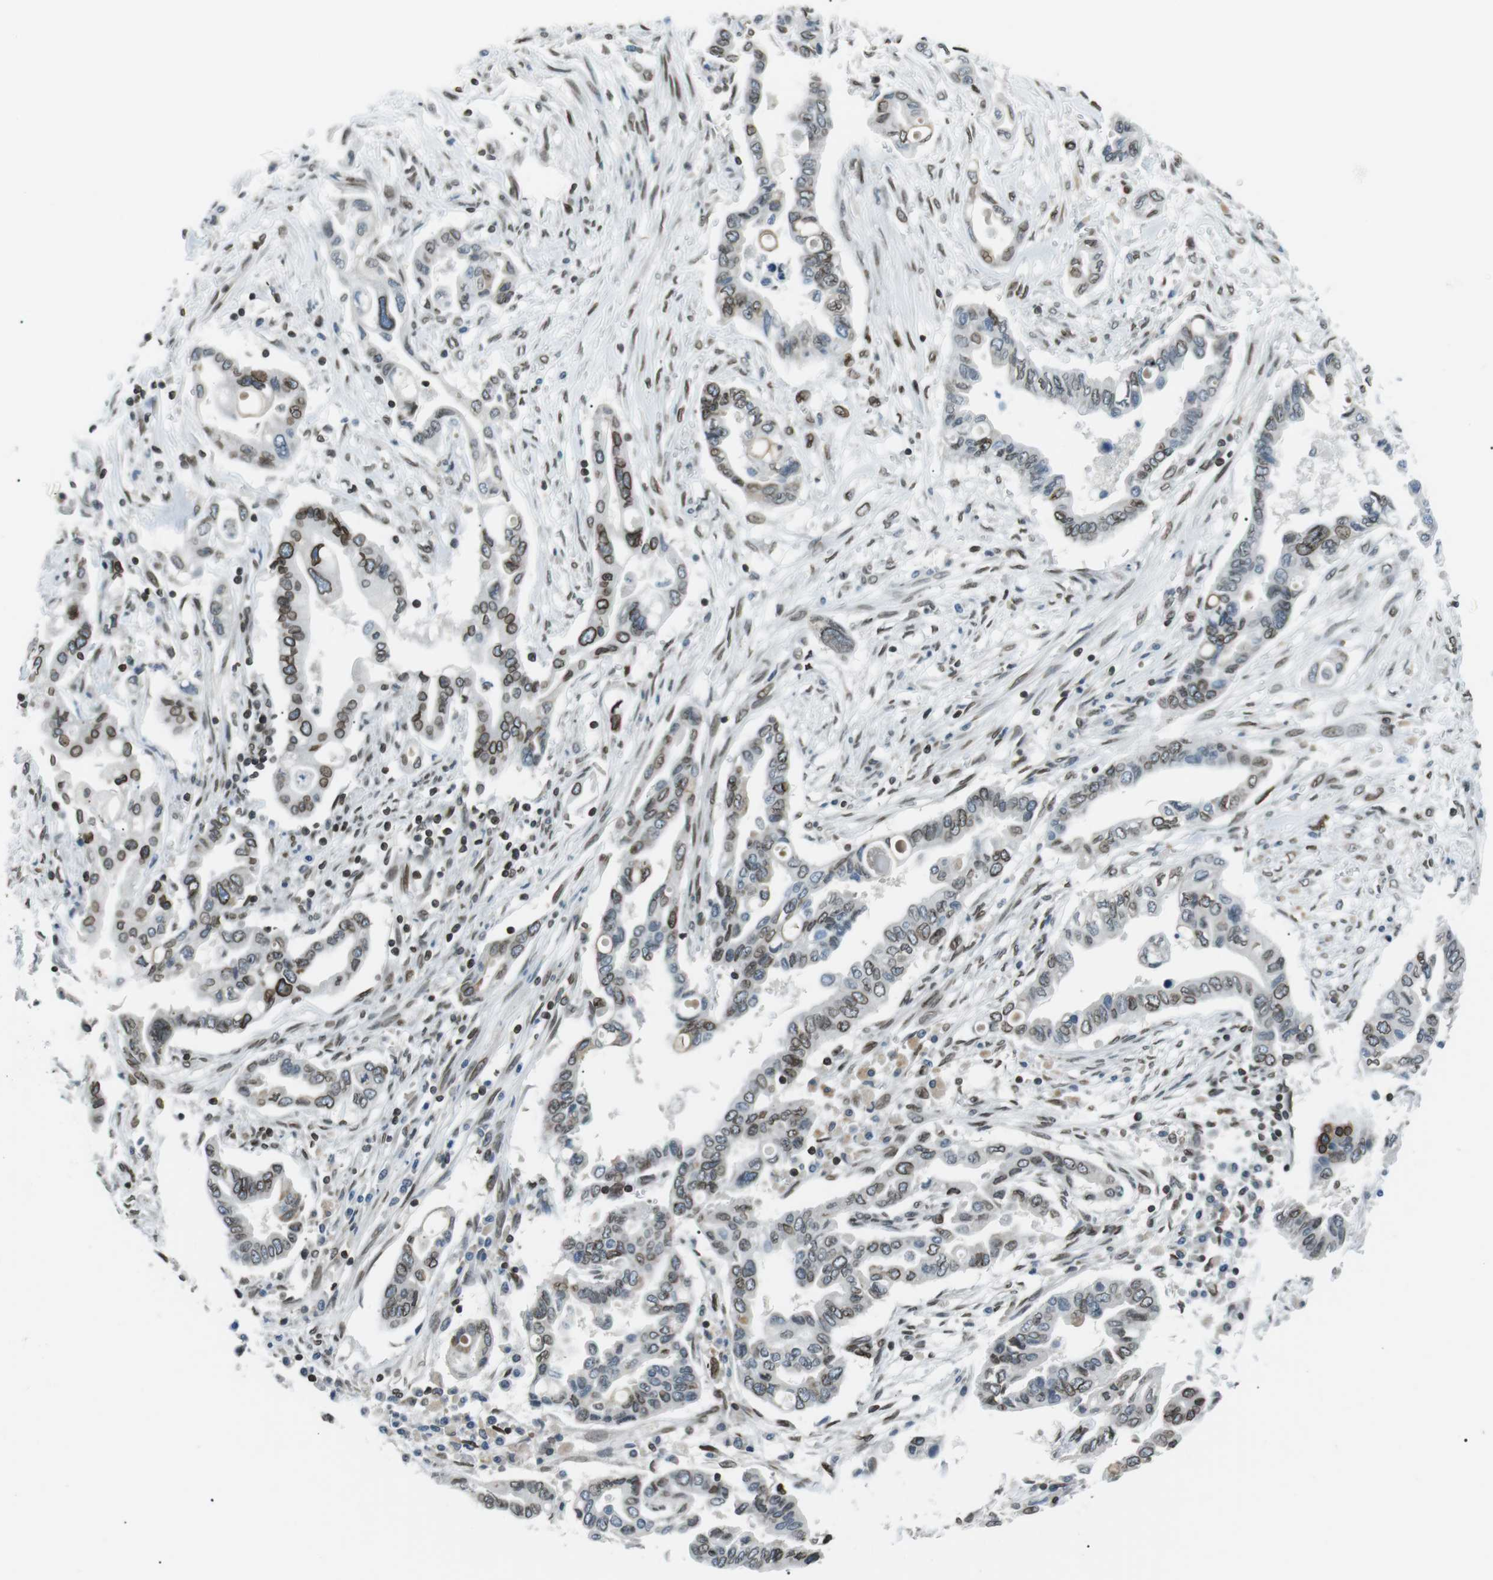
{"staining": {"intensity": "moderate", "quantity": "25%-75%", "location": "cytoplasmic/membranous,nuclear"}, "tissue": "pancreatic cancer", "cell_type": "Tumor cells", "image_type": "cancer", "snomed": [{"axis": "morphology", "description": "Adenocarcinoma, NOS"}, {"axis": "topography", "description": "Pancreas"}], "caption": "There is medium levels of moderate cytoplasmic/membranous and nuclear positivity in tumor cells of adenocarcinoma (pancreatic), as demonstrated by immunohistochemical staining (brown color).", "gene": "TMX4", "patient": {"sex": "female", "age": 57}}